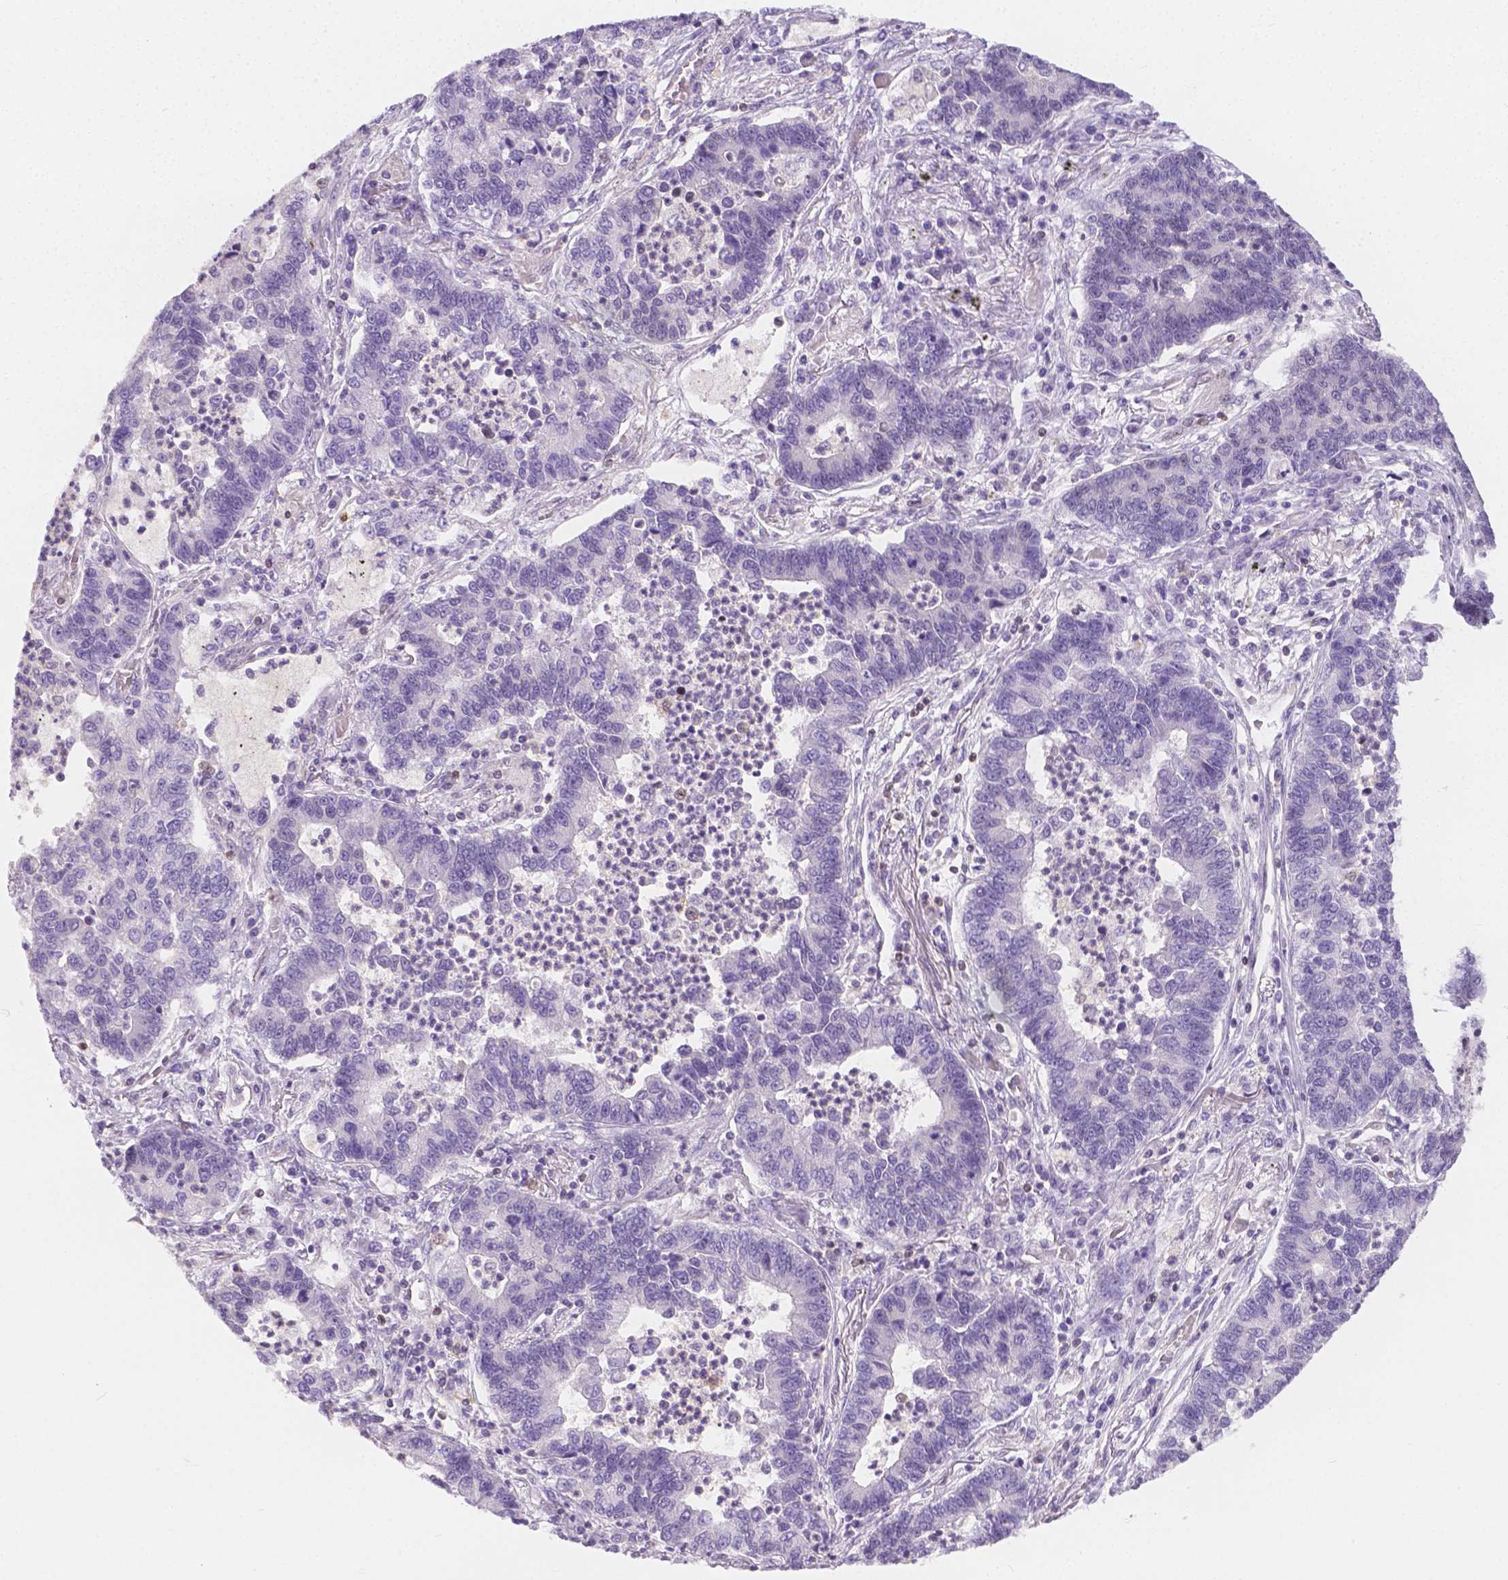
{"staining": {"intensity": "negative", "quantity": "none", "location": "none"}, "tissue": "lung cancer", "cell_type": "Tumor cells", "image_type": "cancer", "snomed": [{"axis": "morphology", "description": "Adenocarcinoma, NOS"}, {"axis": "topography", "description": "Lung"}], "caption": "Image shows no significant protein positivity in tumor cells of lung cancer.", "gene": "SGTB", "patient": {"sex": "female", "age": 57}}